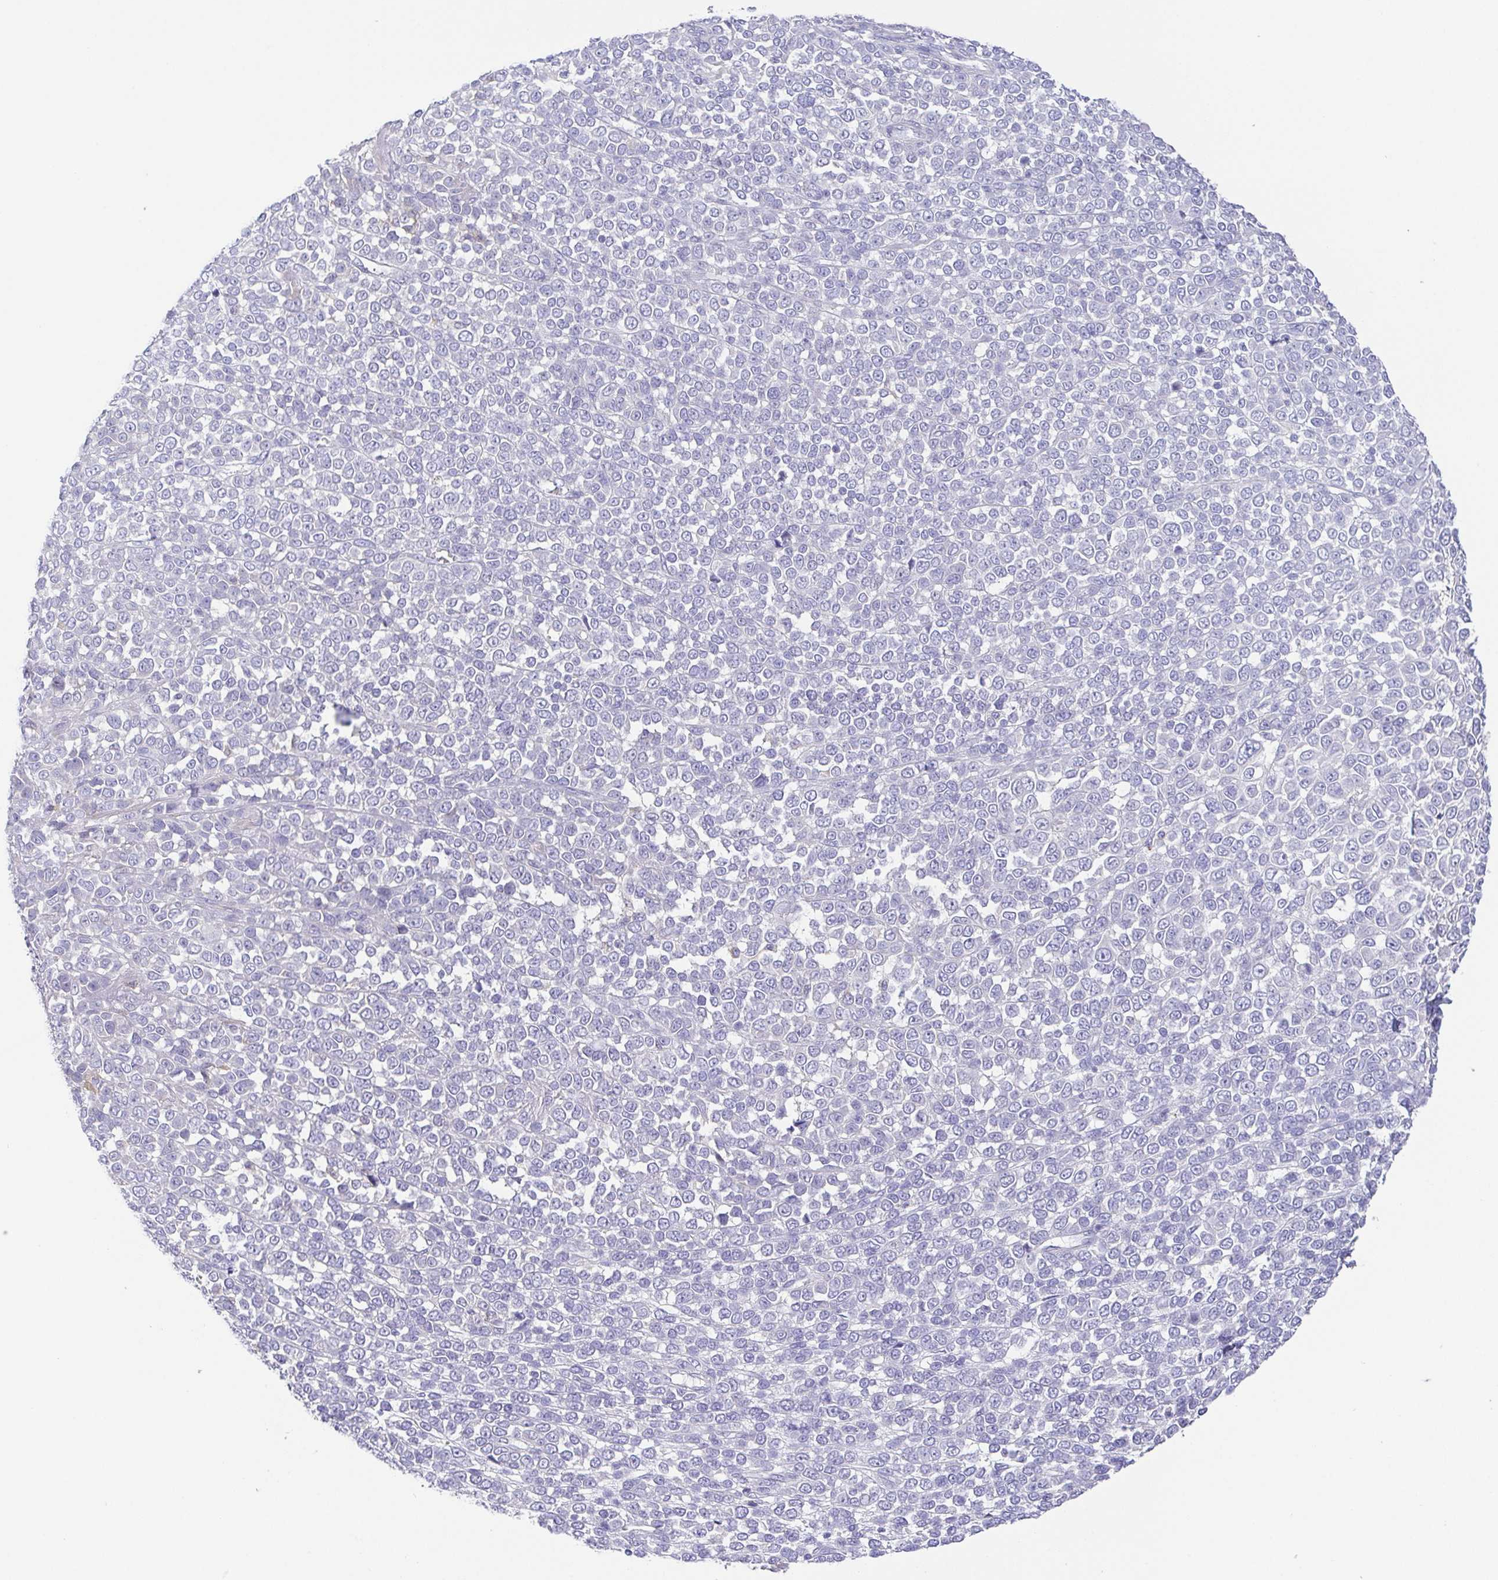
{"staining": {"intensity": "negative", "quantity": "none", "location": "none"}, "tissue": "melanoma", "cell_type": "Tumor cells", "image_type": "cancer", "snomed": [{"axis": "morphology", "description": "Malignant melanoma, NOS"}, {"axis": "topography", "description": "Skin"}], "caption": "This is a image of immunohistochemistry (IHC) staining of melanoma, which shows no staining in tumor cells.", "gene": "PKDREJ", "patient": {"sex": "female", "age": 95}}